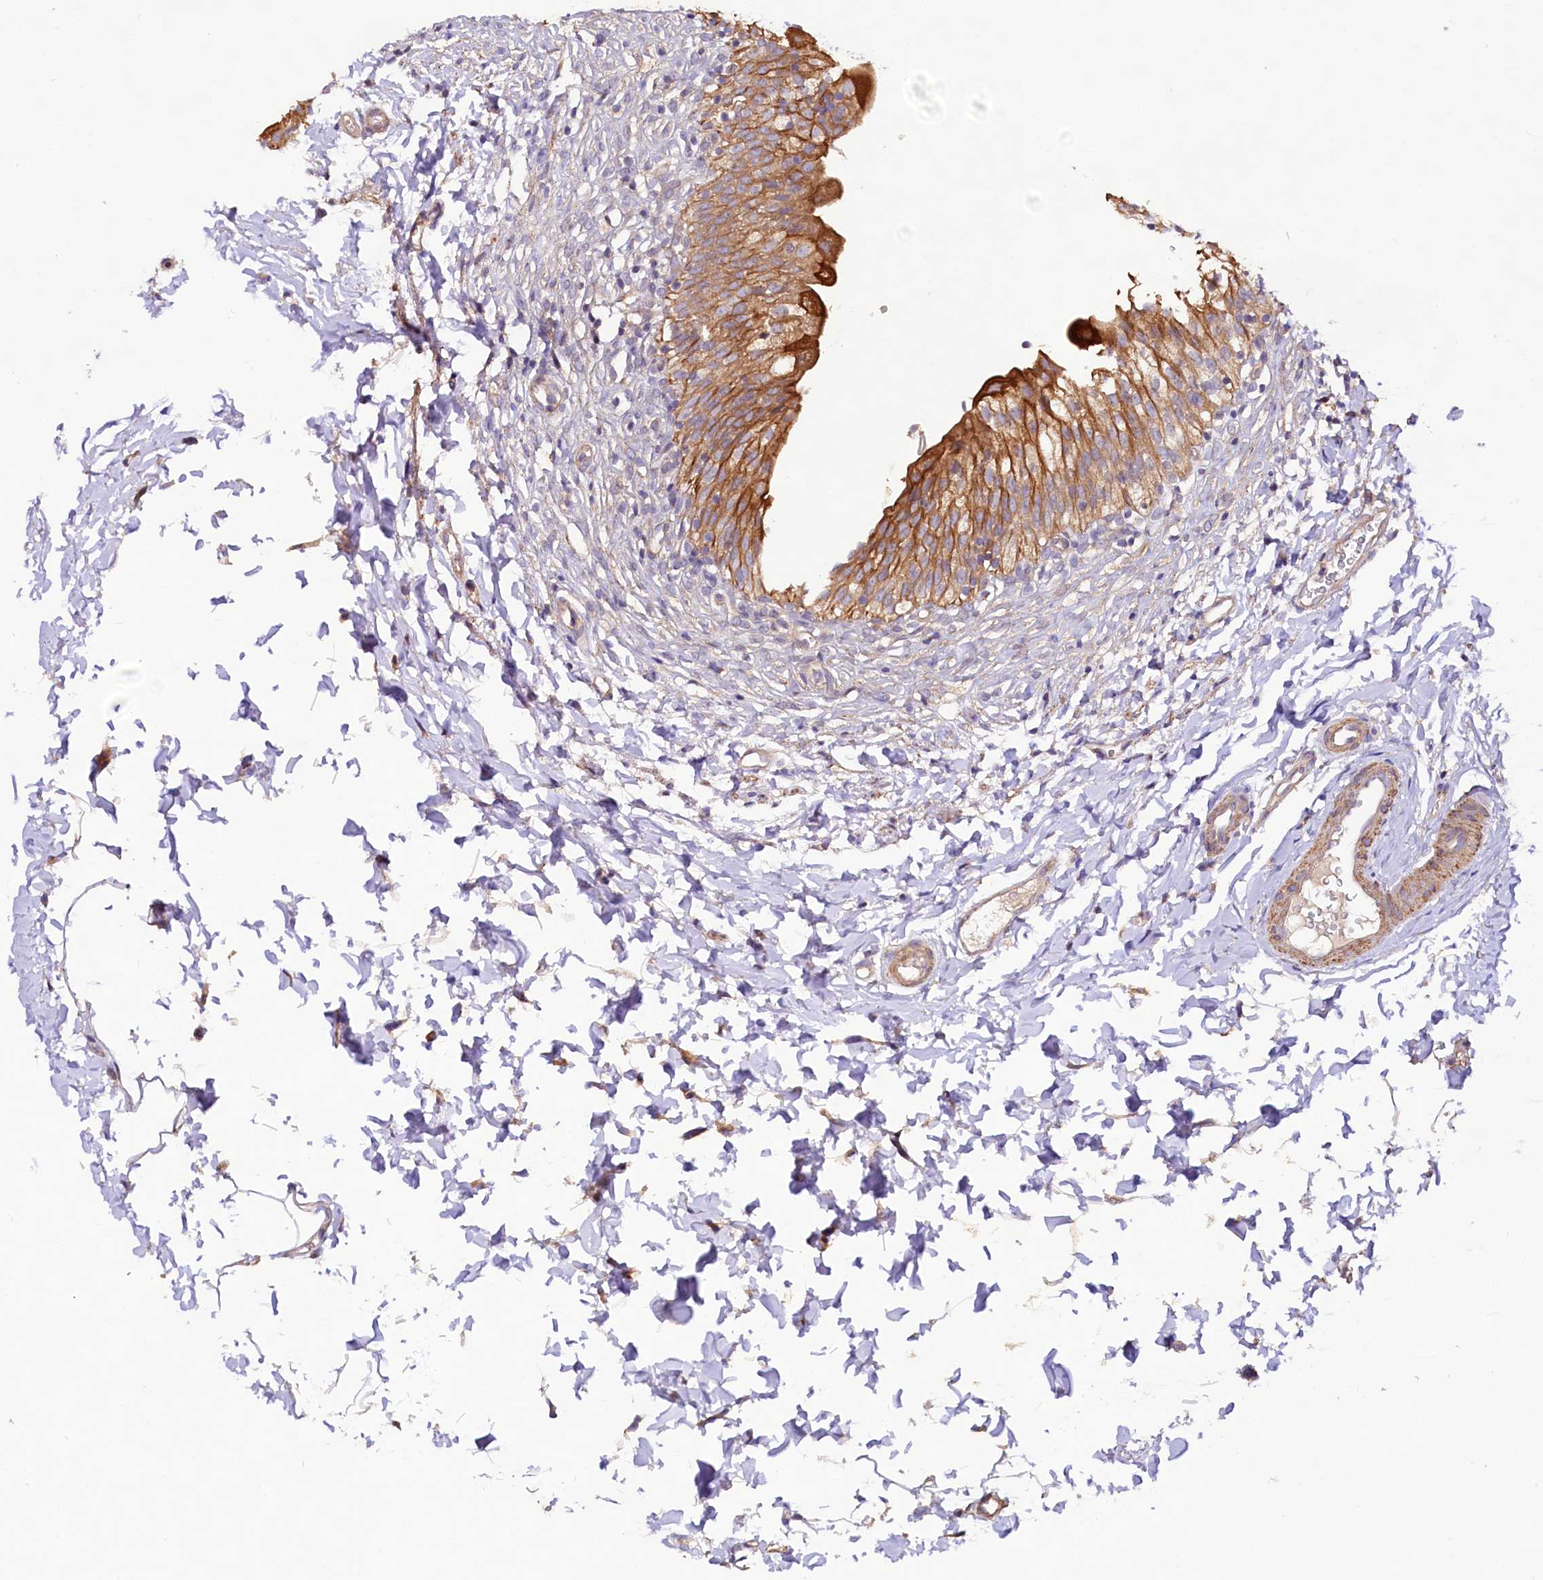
{"staining": {"intensity": "strong", "quantity": ">75%", "location": "cytoplasmic/membranous"}, "tissue": "urinary bladder", "cell_type": "Urothelial cells", "image_type": "normal", "snomed": [{"axis": "morphology", "description": "Normal tissue, NOS"}, {"axis": "topography", "description": "Urinary bladder"}], "caption": "The image reveals immunohistochemical staining of unremarkable urinary bladder. There is strong cytoplasmic/membranous staining is appreciated in about >75% of urothelial cells. The protein of interest is shown in brown color, while the nuclei are stained blue.", "gene": "VPS11", "patient": {"sex": "male", "age": 55}}